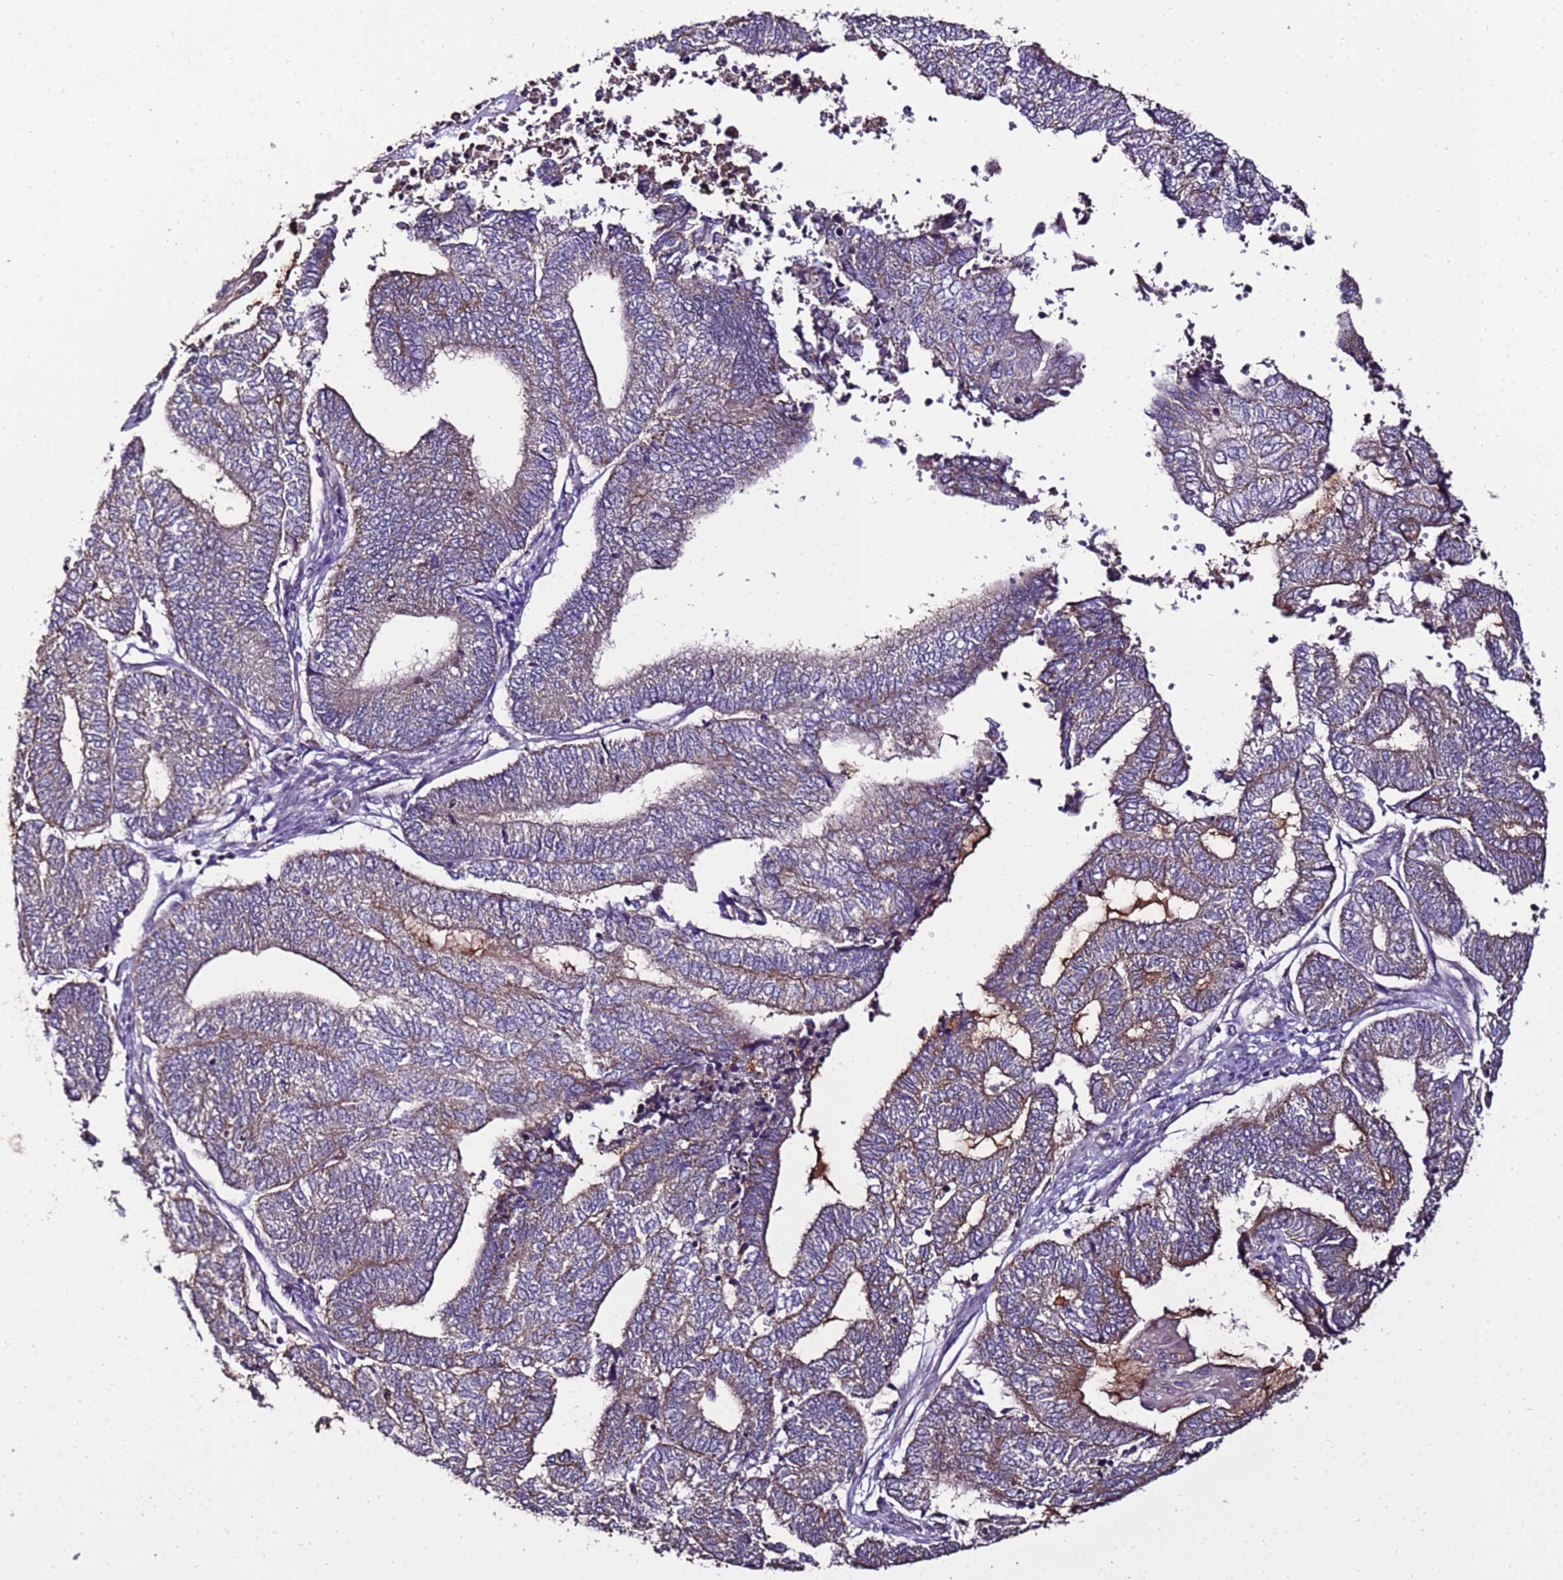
{"staining": {"intensity": "moderate", "quantity": "25%-75%", "location": "cytoplasmic/membranous"}, "tissue": "endometrial cancer", "cell_type": "Tumor cells", "image_type": "cancer", "snomed": [{"axis": "morphology", "description": "Adenocarcinoma, NOS"}, {"axis": "topography", "description": "Uterus"}, {"axis": "topography", "description": "Endometrium"}], "caption": "Endometrial cancer (adenocarcinoma) stained with DAB immunohistochemistry exhibits medium levels of moderate cytoplasmic/membranous positivity in approximately 25%-75% of tumor cells.", "gene": "ZNF329", "patient": {"sex": "female", "age": 70}}